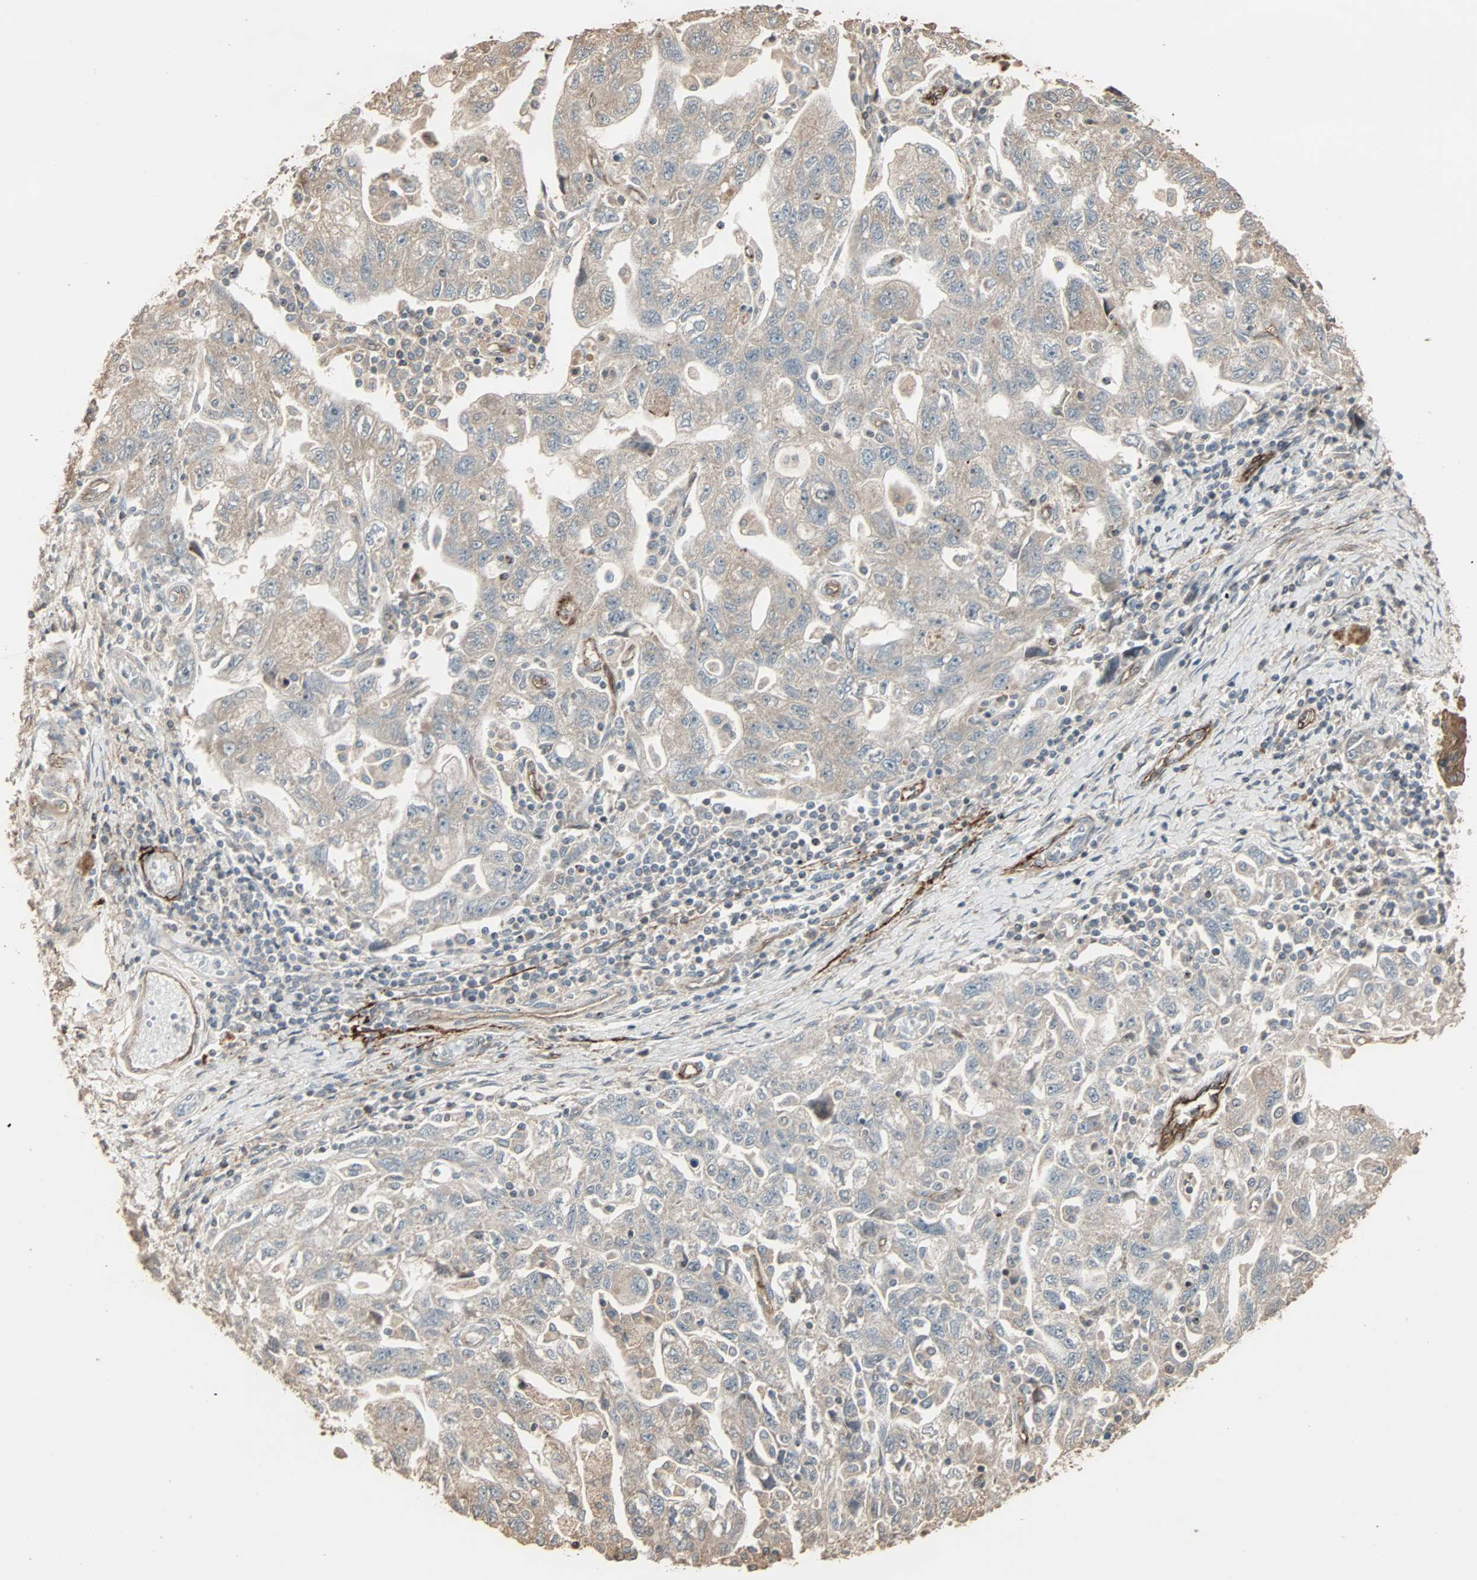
{"staining": {"intensity": "weak", "quantity": "25%-75%", "location": "cytoplasmic/membranous"}, "tissue": "ovarian cancer", "cell_type": "Tumor cells", "image_type": "cancer", "snomed": [{"axis": "morphology", "description": "Carcinoma, NOS"}, {"axis": "morphology", "description": "Cystadenocarcinoma, serous, NOS"}, {"axis": "topography", "description": "Ovary"}], "caption": "IHC of ovarian cancer displays low levels of weak cytoplasmic/membranous expression in about 25%-75% of tumor cells. (DAB (3,3'-diaminobenzidine) IHC, brown staining for protein, blue staining for nuclei).", "gene": "CALCRL", "patient": {"sex": "female", "age": 69}}